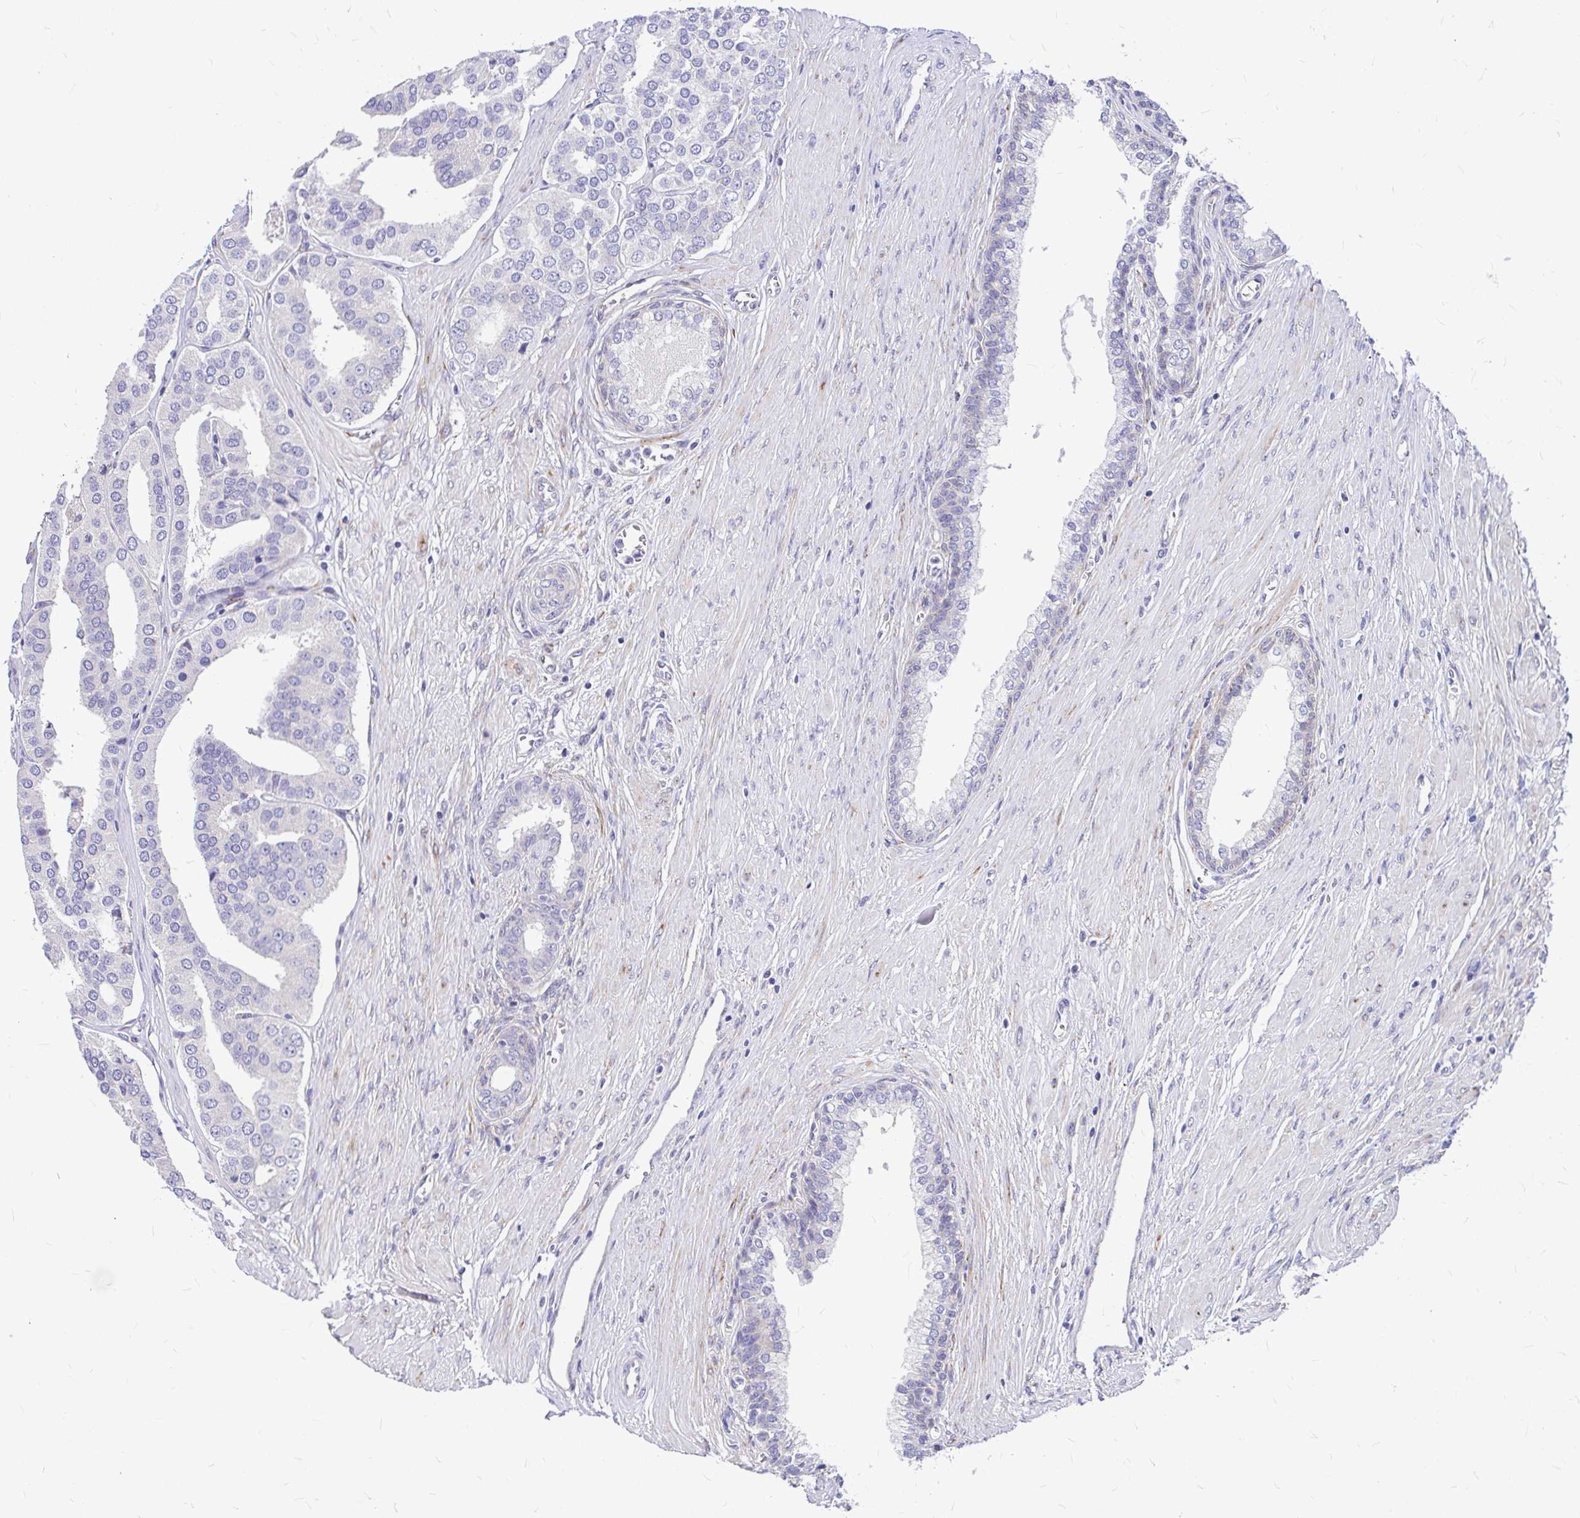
{"staining": {"intensity": "negative", "quantity": "none", "location": "none"}, "tissue": "prostate cancer", "cell_type": "Tumor cells", "image_type": "cancer", "snomed": [{"axis": "morphology", "description": "Adenocarcinoma, High grade"}, {"axis": "topography", "description": "Prostate"}], "caption": "Protein analysis of high-grade adenocarcinoma (prostate) displays no significant staining in tumor cells.", "gene": "GABBR2", "patient": {"sex": "male", "age": 58}}